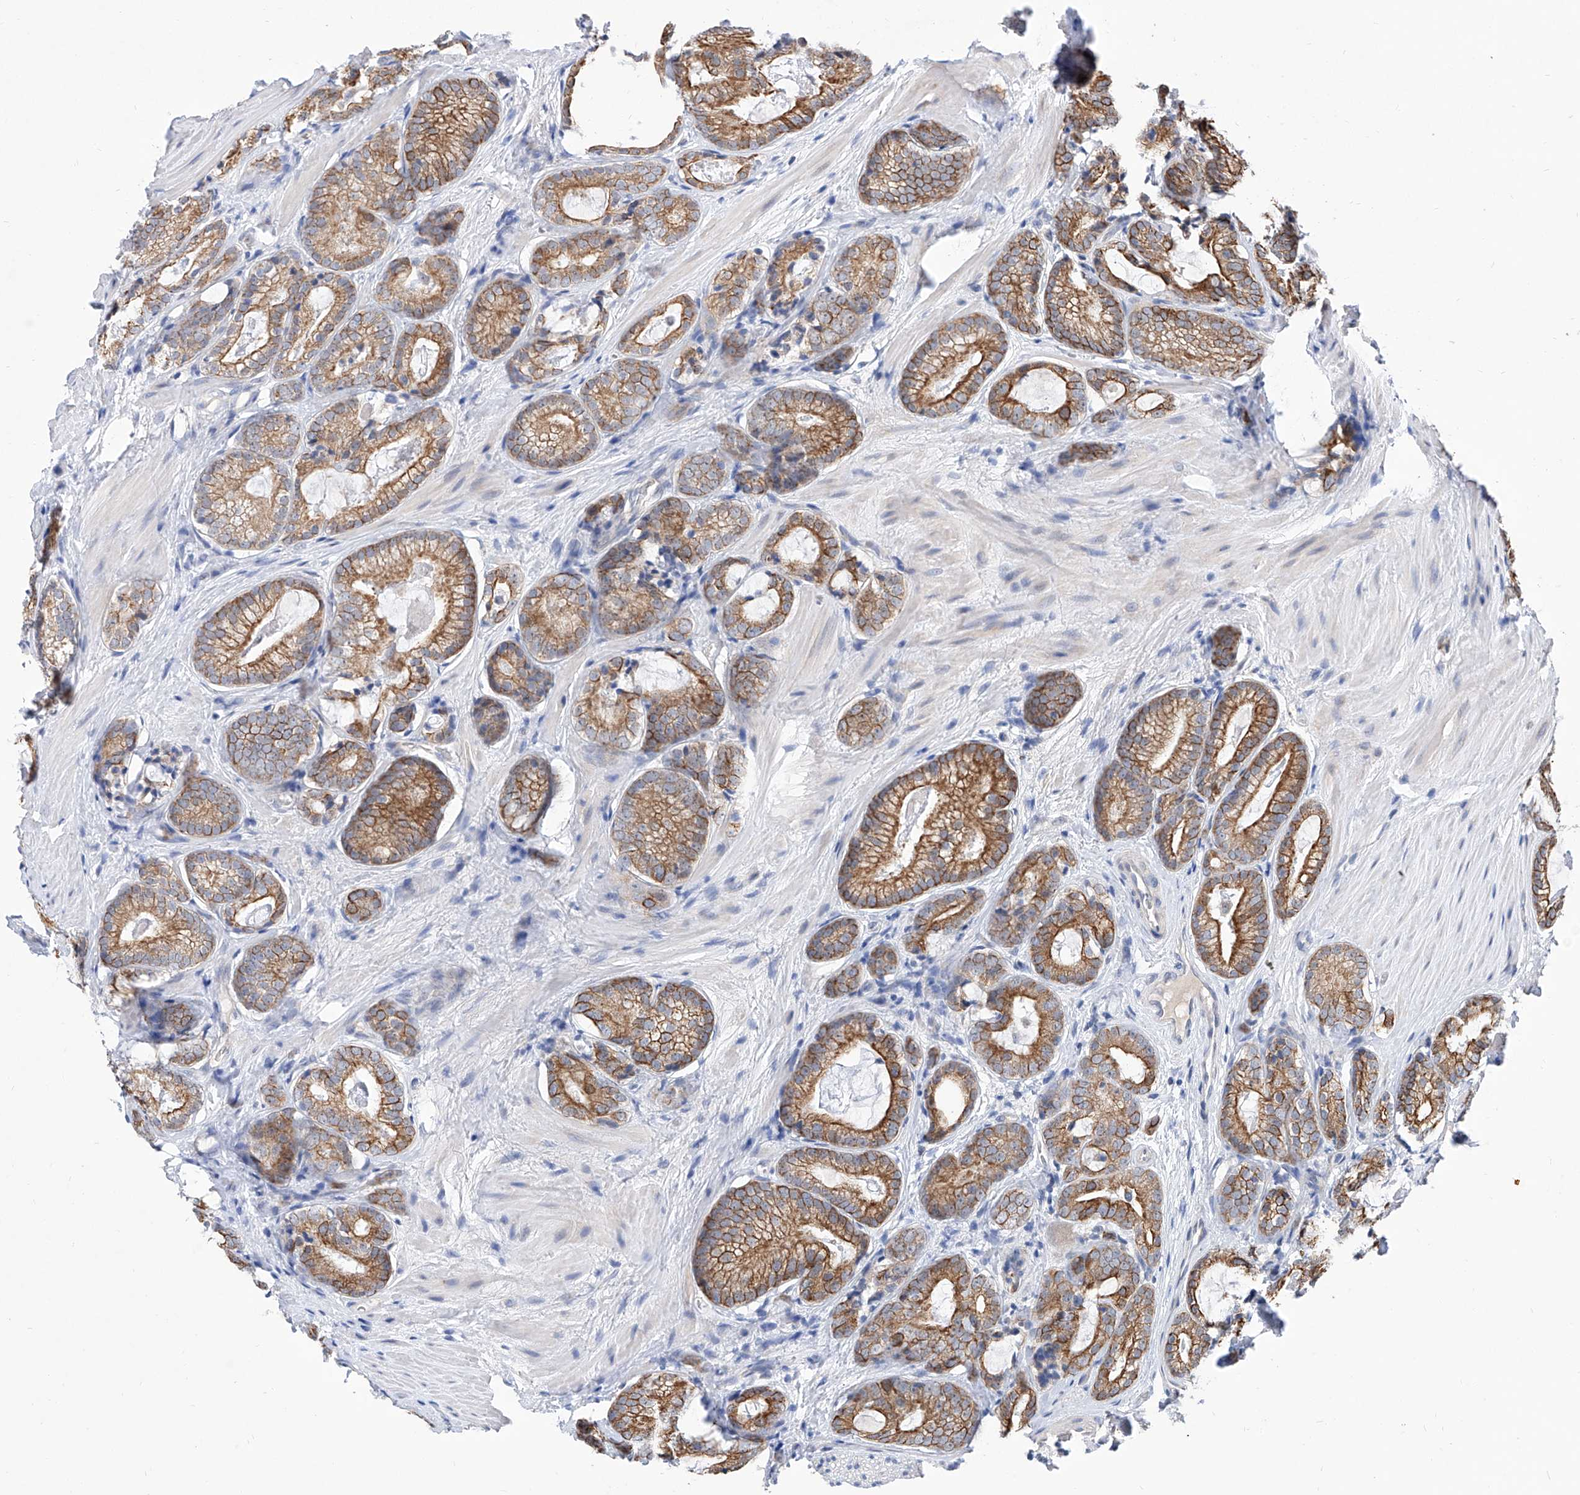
{"staining": {"intensity": "moderate", "quantity": ">75%", "location": "cytoplasmic/membranous"}, "tissue": "prostate cancer", "cell_type": "Tumor cells", "image_type": "cancer", "snomed": [{"axis": "morphology", "description": "Adenocarcinoma, High grade"}, {"axis": "topography", "description": "Prostate"}], "caption": "Approximately >75% of tumor cells in prostate cancer demonstrate moderate cytoplasmic/membranous protein staining as visualized by brown immunohistochemical staining.", "gene": "MFSD4B", "patient": {"sex": "male", "age": 63}}